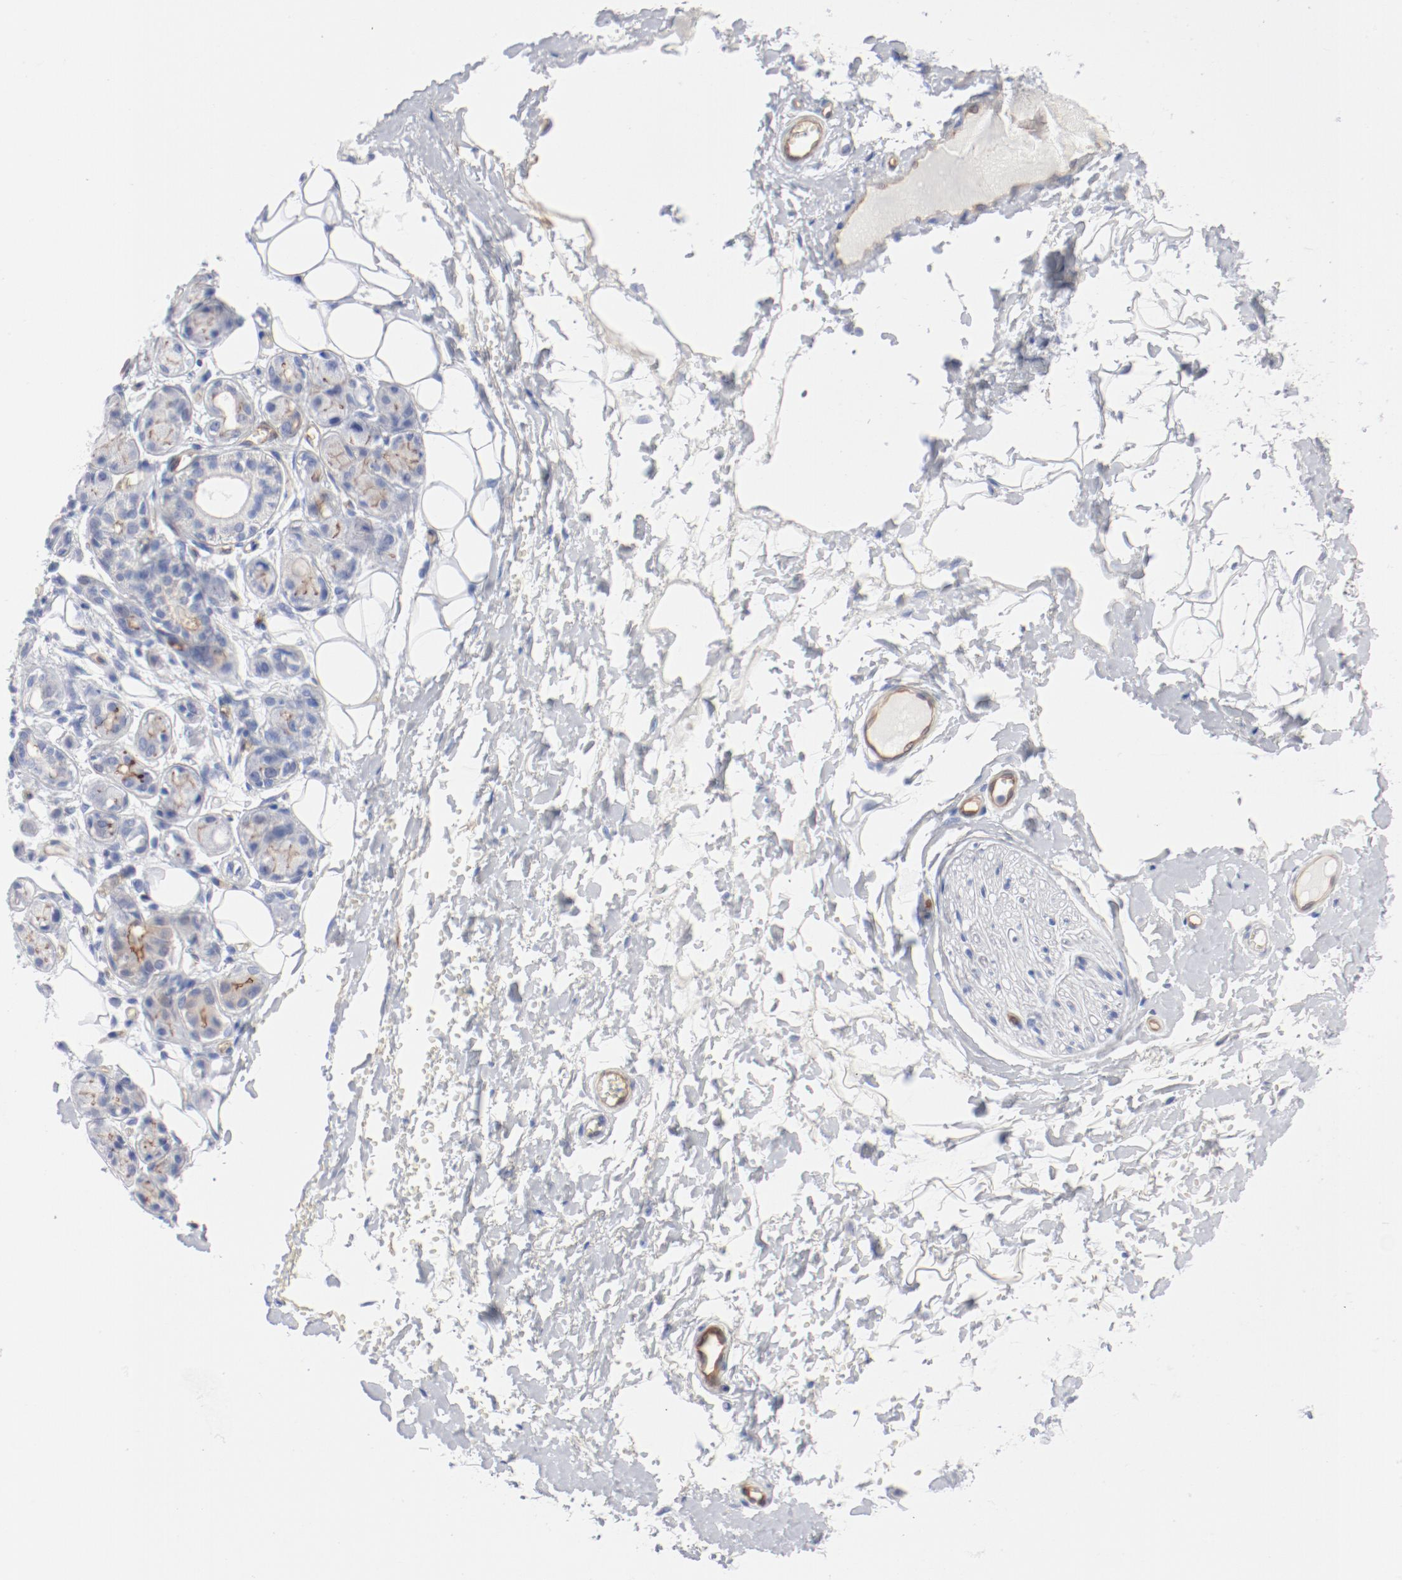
{"staining": {"intensity": "negative", "quantity": "none", "location": "none"}, "tissue": "adipose tissue", "cell_type": "Adipocytes", "image_type": "normal", "snomed": [{"axis": "morphology", "description": "Normal tissue, NOS"}, {"axis": "morphology", "description": "Inflammation, NOS"}, {"axis": "topography", "description": "Salivary gland"}, {"axis": "topography", "description": "Peripheral nerve tissue"}], "caption": "Protein analysis of unremarkable adipose tissue displays no significant staining in adipocytes. Brightfield microscopy of IHC stained with DAB (3,3'-diaminobenzidine) (brown) and hematoxylin (blue), captured at high magnification.", "gene": "SHANK3", "patient": {"sex": "female", "age": 75}}